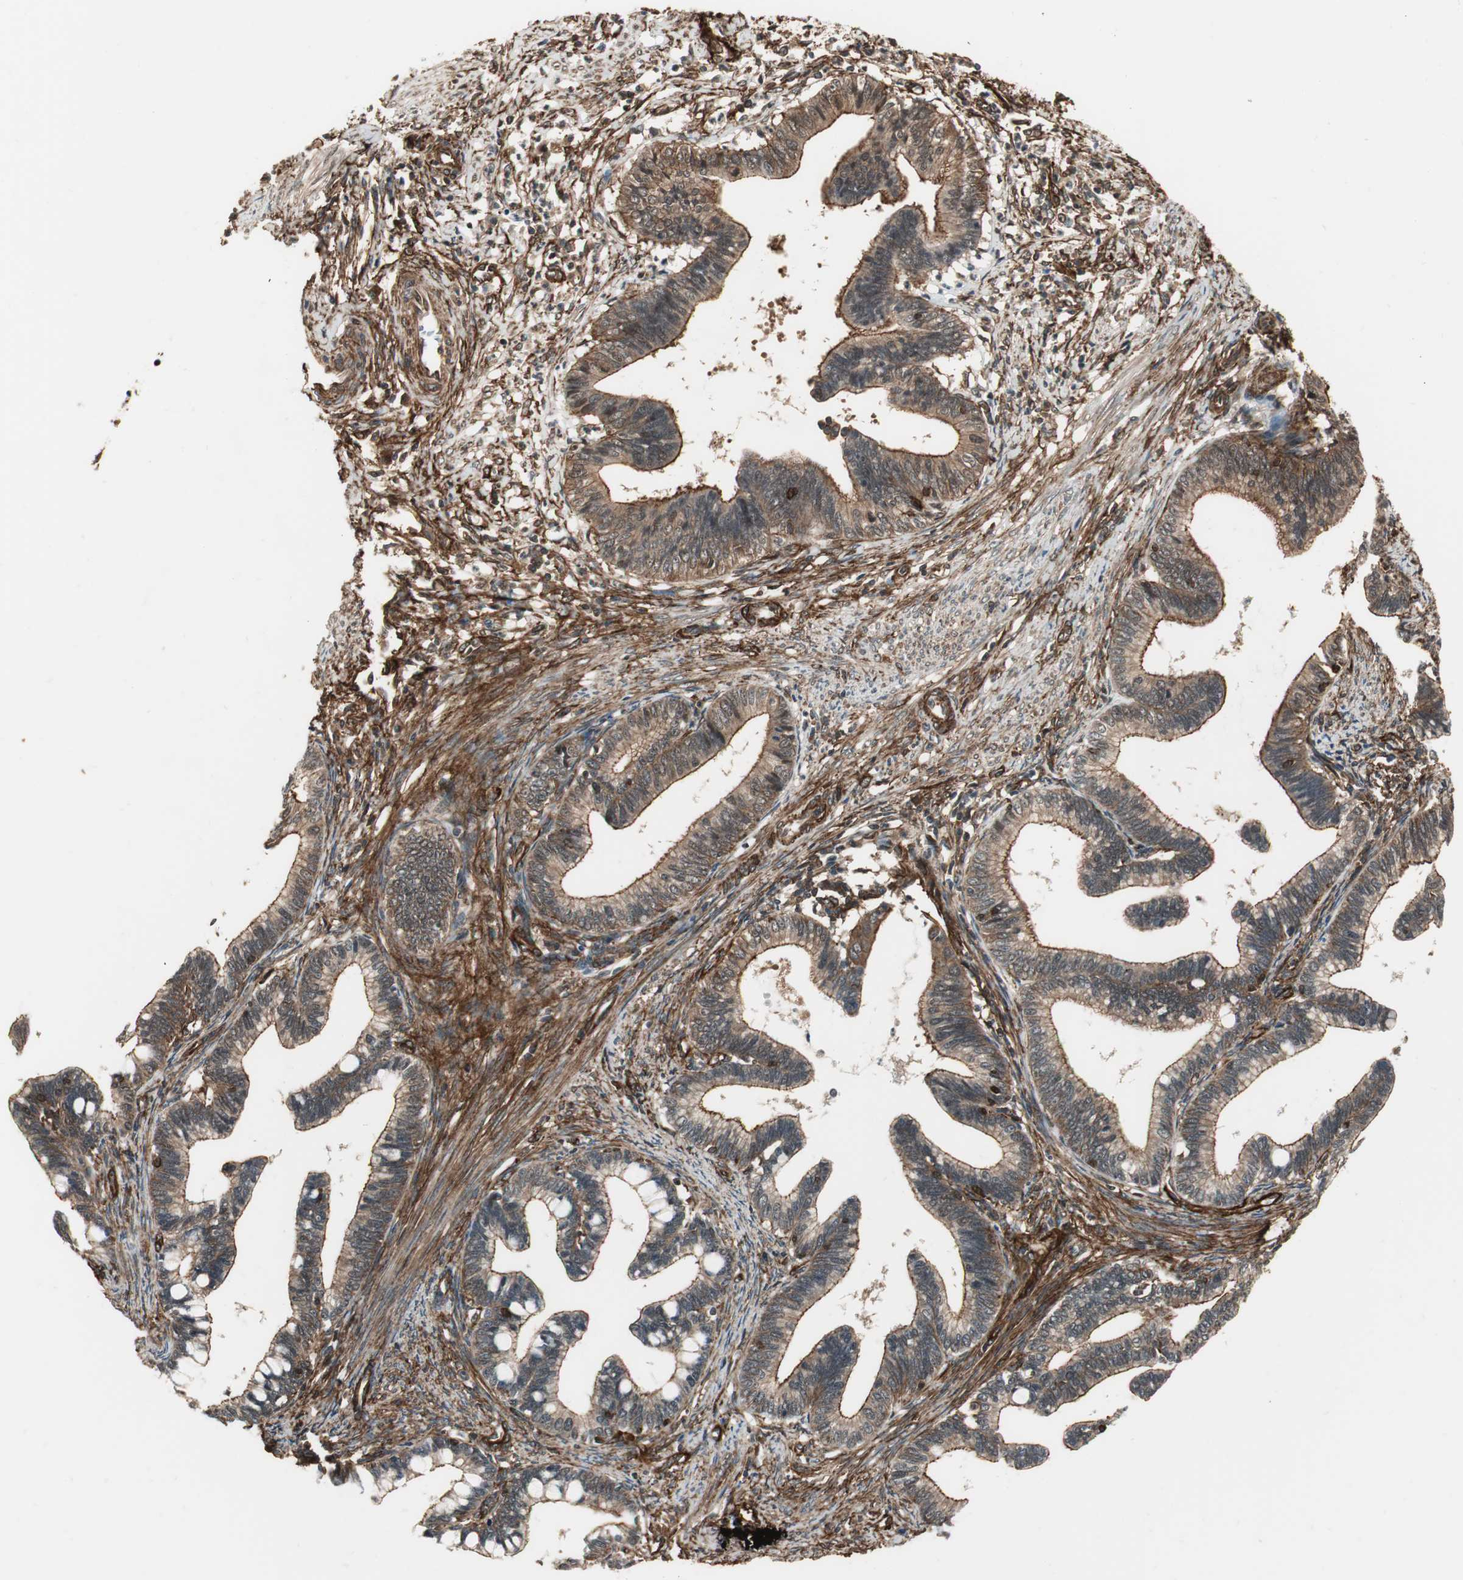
{"staining": {"intensity": "moderate", "quantity": ">75%", "location": "cytoplasmic/membranous"}, "tissue": "cervical cancer", "cell_type": "Tumor cells", "image_type": "cancer", "snomed": [{"axis": "morphology", "description": "Adenocarcinoma, NOS"}, {"axis": "topography", "description": "Cervix"}], "caption": "A histopathology image of cervical adenocarcinoma stained for a protein shows moderate cytoplasmic/membranous brown staining in tumor cells.", "gene": "PTPN11", "patient": {"sex": "female", "age": 36}}